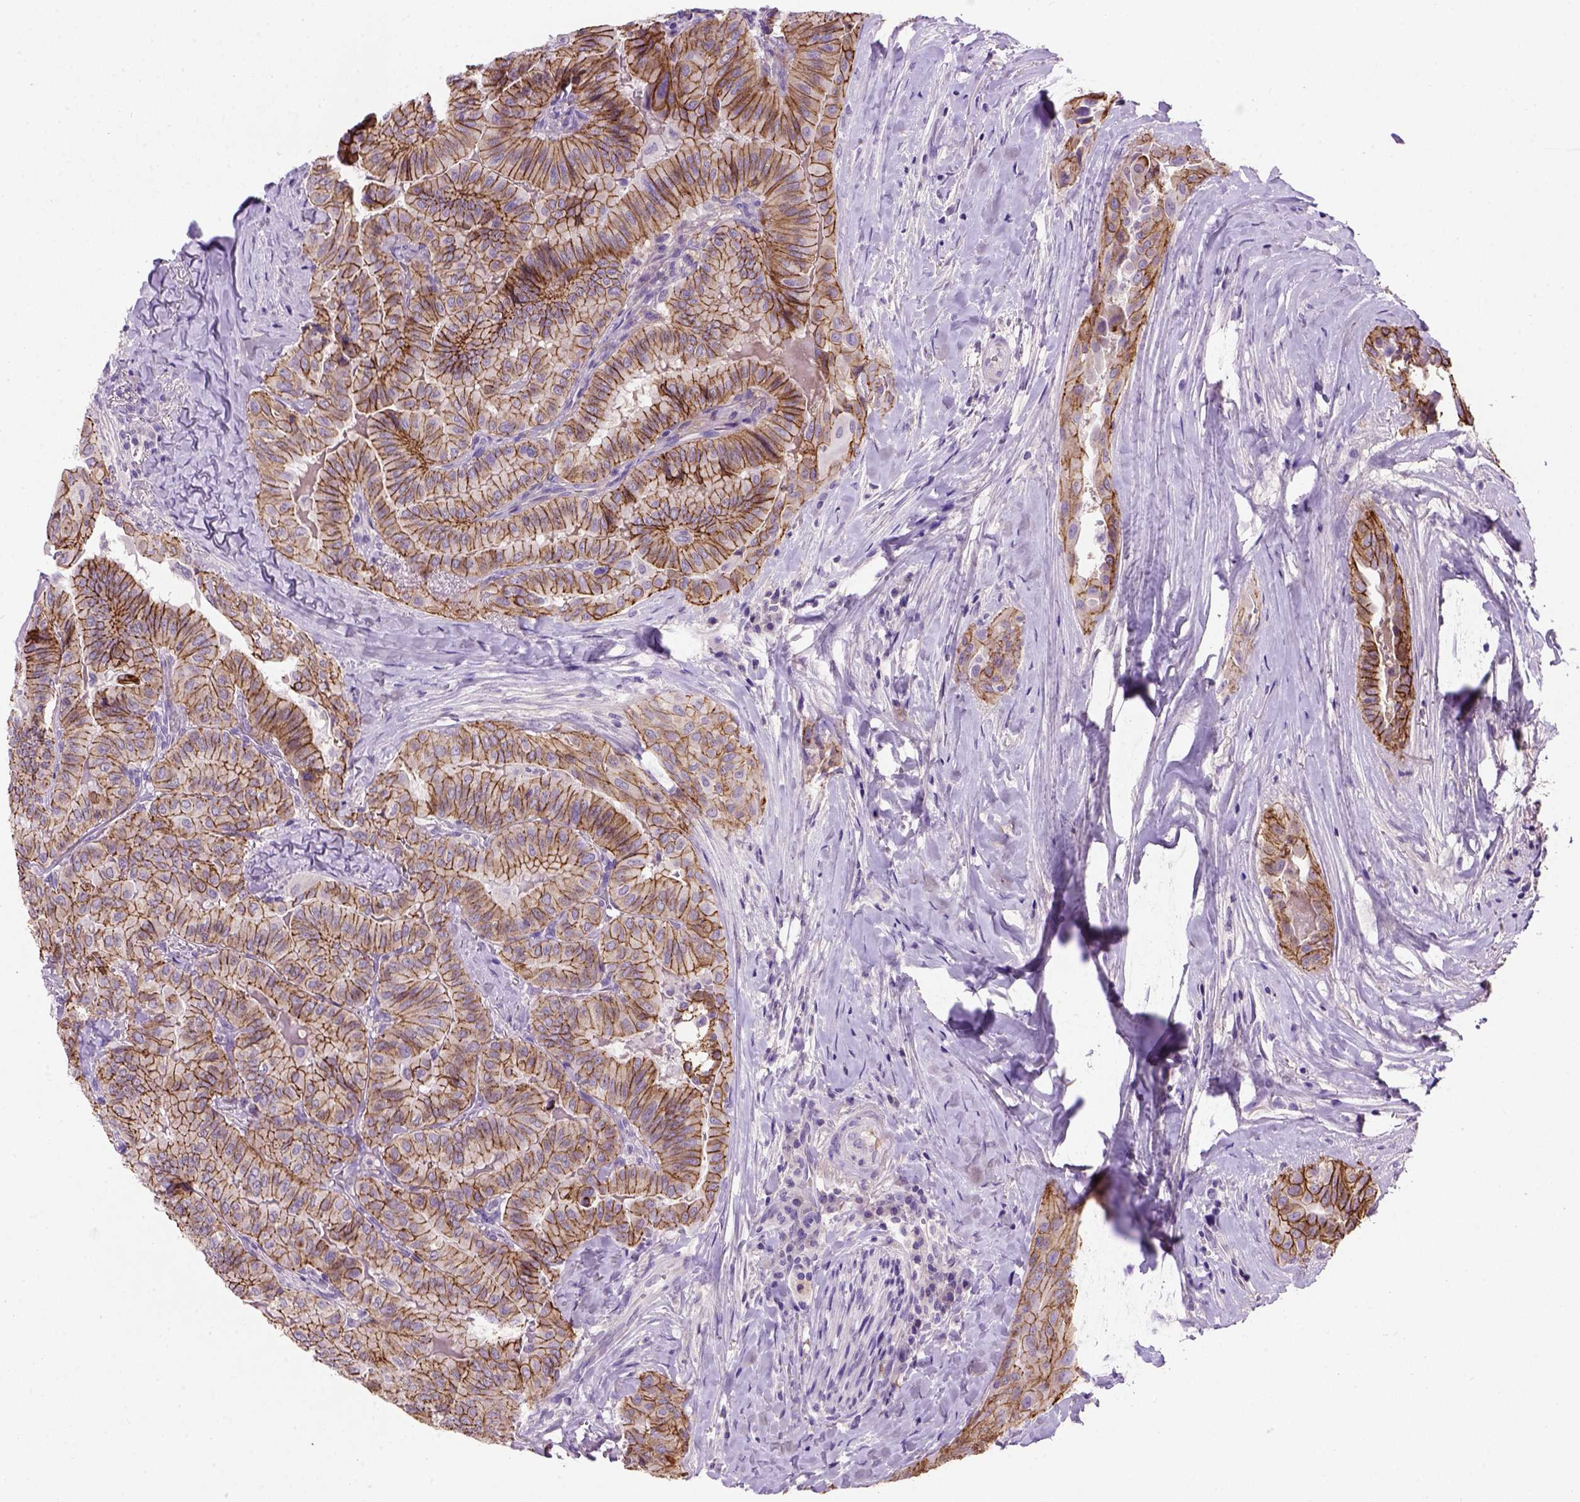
{"staining": {"intensity": "strong", "quantity": ">75%", "location": "cytoplasmic/membranous"}, "tissue": "thyroid cancer", "cell_type": "Tumor cells", "image_type": "cancer", "snomed": [{"axis": "morphology", "description": "Papillary adenocarcinoma, NOS"}, {"axis": "topography", "description": "Thyroid gland"}], "caption": "Human thyroid cancer stained for a protein (brown) exhibits strong cytoplasmic/membranous positive positivity in about >75% of tumor cells.", "gene": "CDH1", "patient": {"sex": "female", "age": 68}}